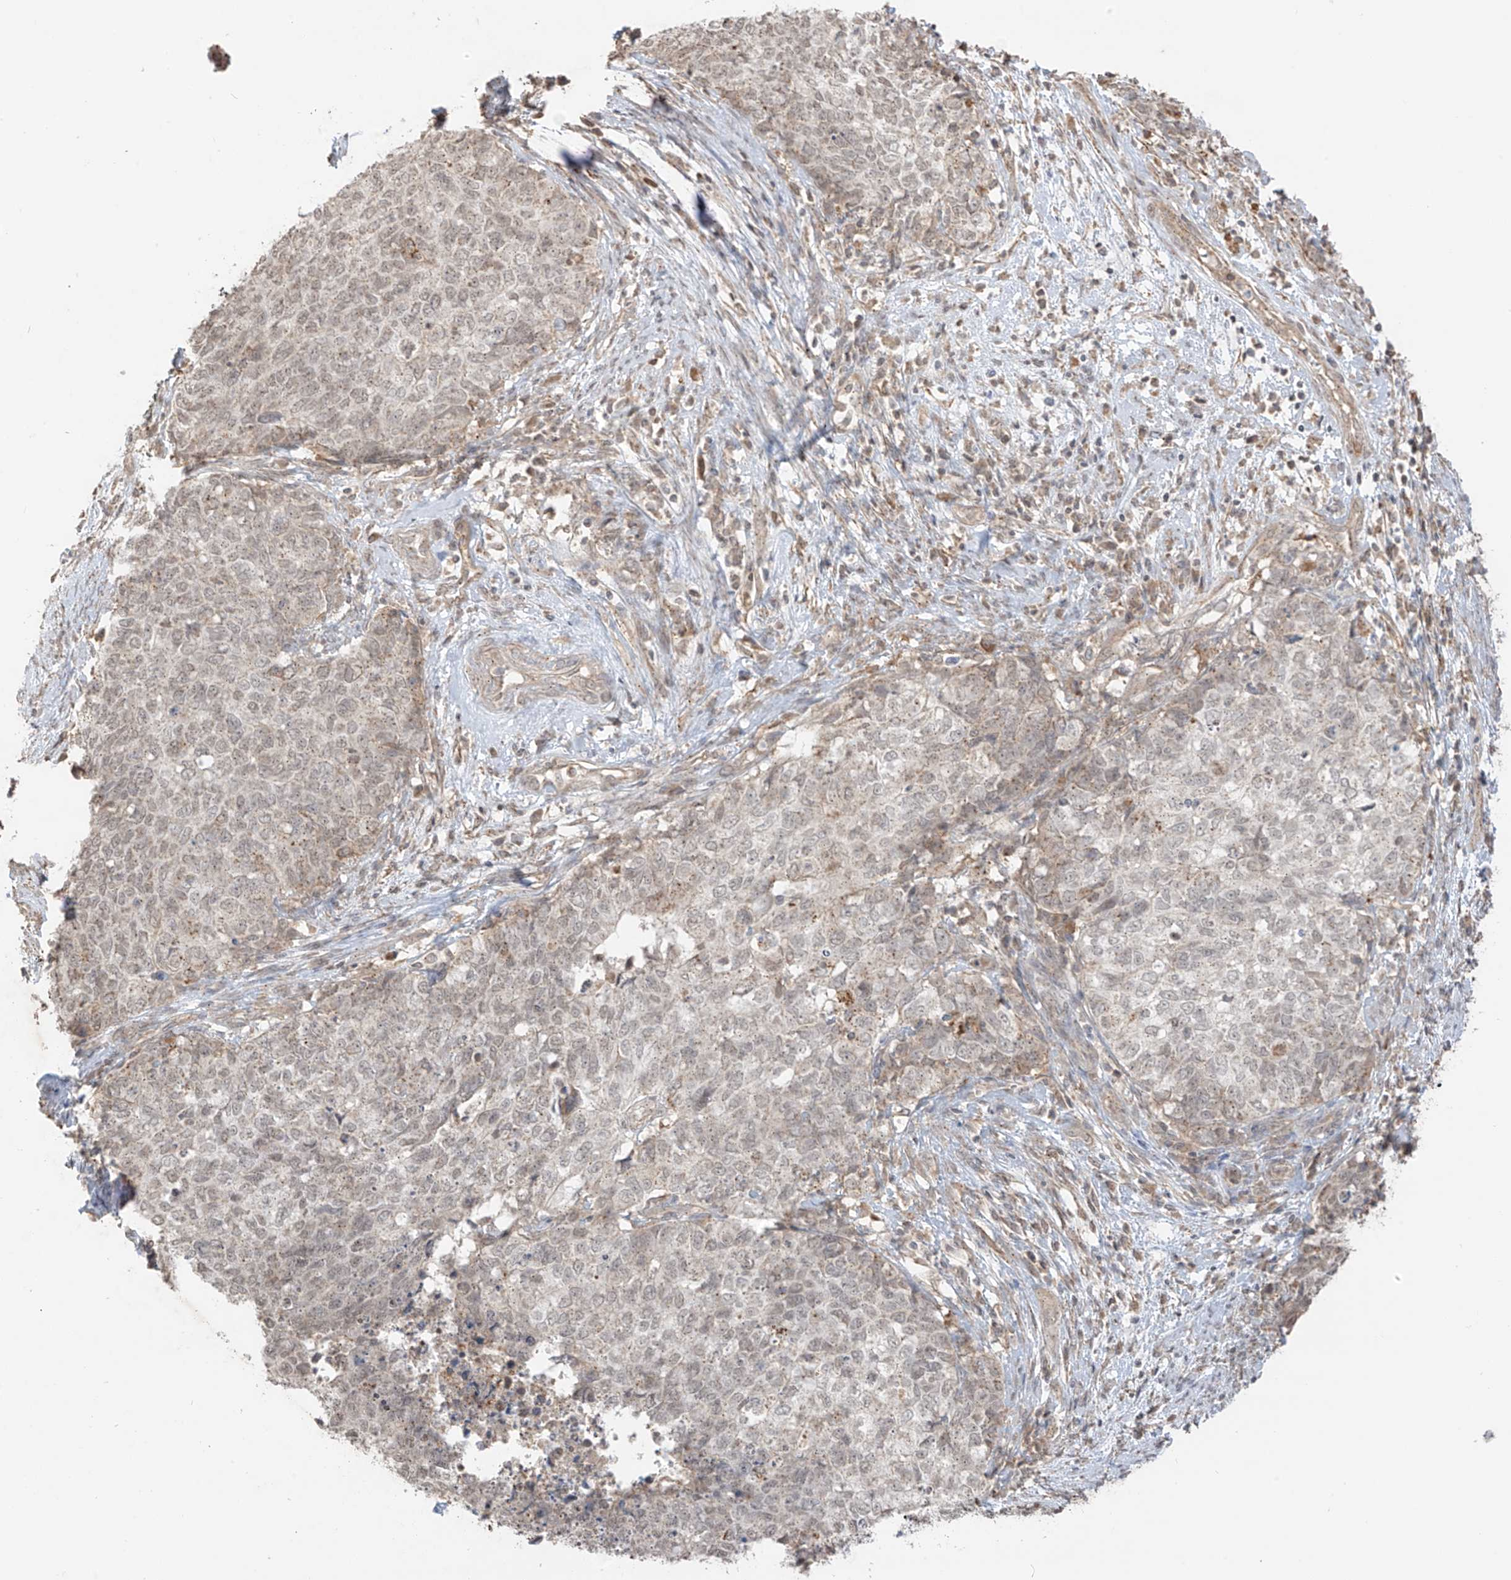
{"staining": {"intensity": "weak", "quantity": "25%-75%", "location": "cytoplasmic/membranous"}, "tissue": "cervical cancer", "cell_type": "Tumor cells", "image_type": "cancer", "snomed": [{"axis": "morphology", "description": "Squamous cell carcinoma, NOS"}, {"axis": "topography", "description": "Cervix"}], "caption": "Immunohistochemistry (IHC) (DAB) staining of human squamous cell carcinoma (cervical) exhibits weak cytoplasmic/membranous protein staining in about 25%-75% of tumor cells.", "gene": "N4BP3", "patient": {"sex": "female", "age": 63}}